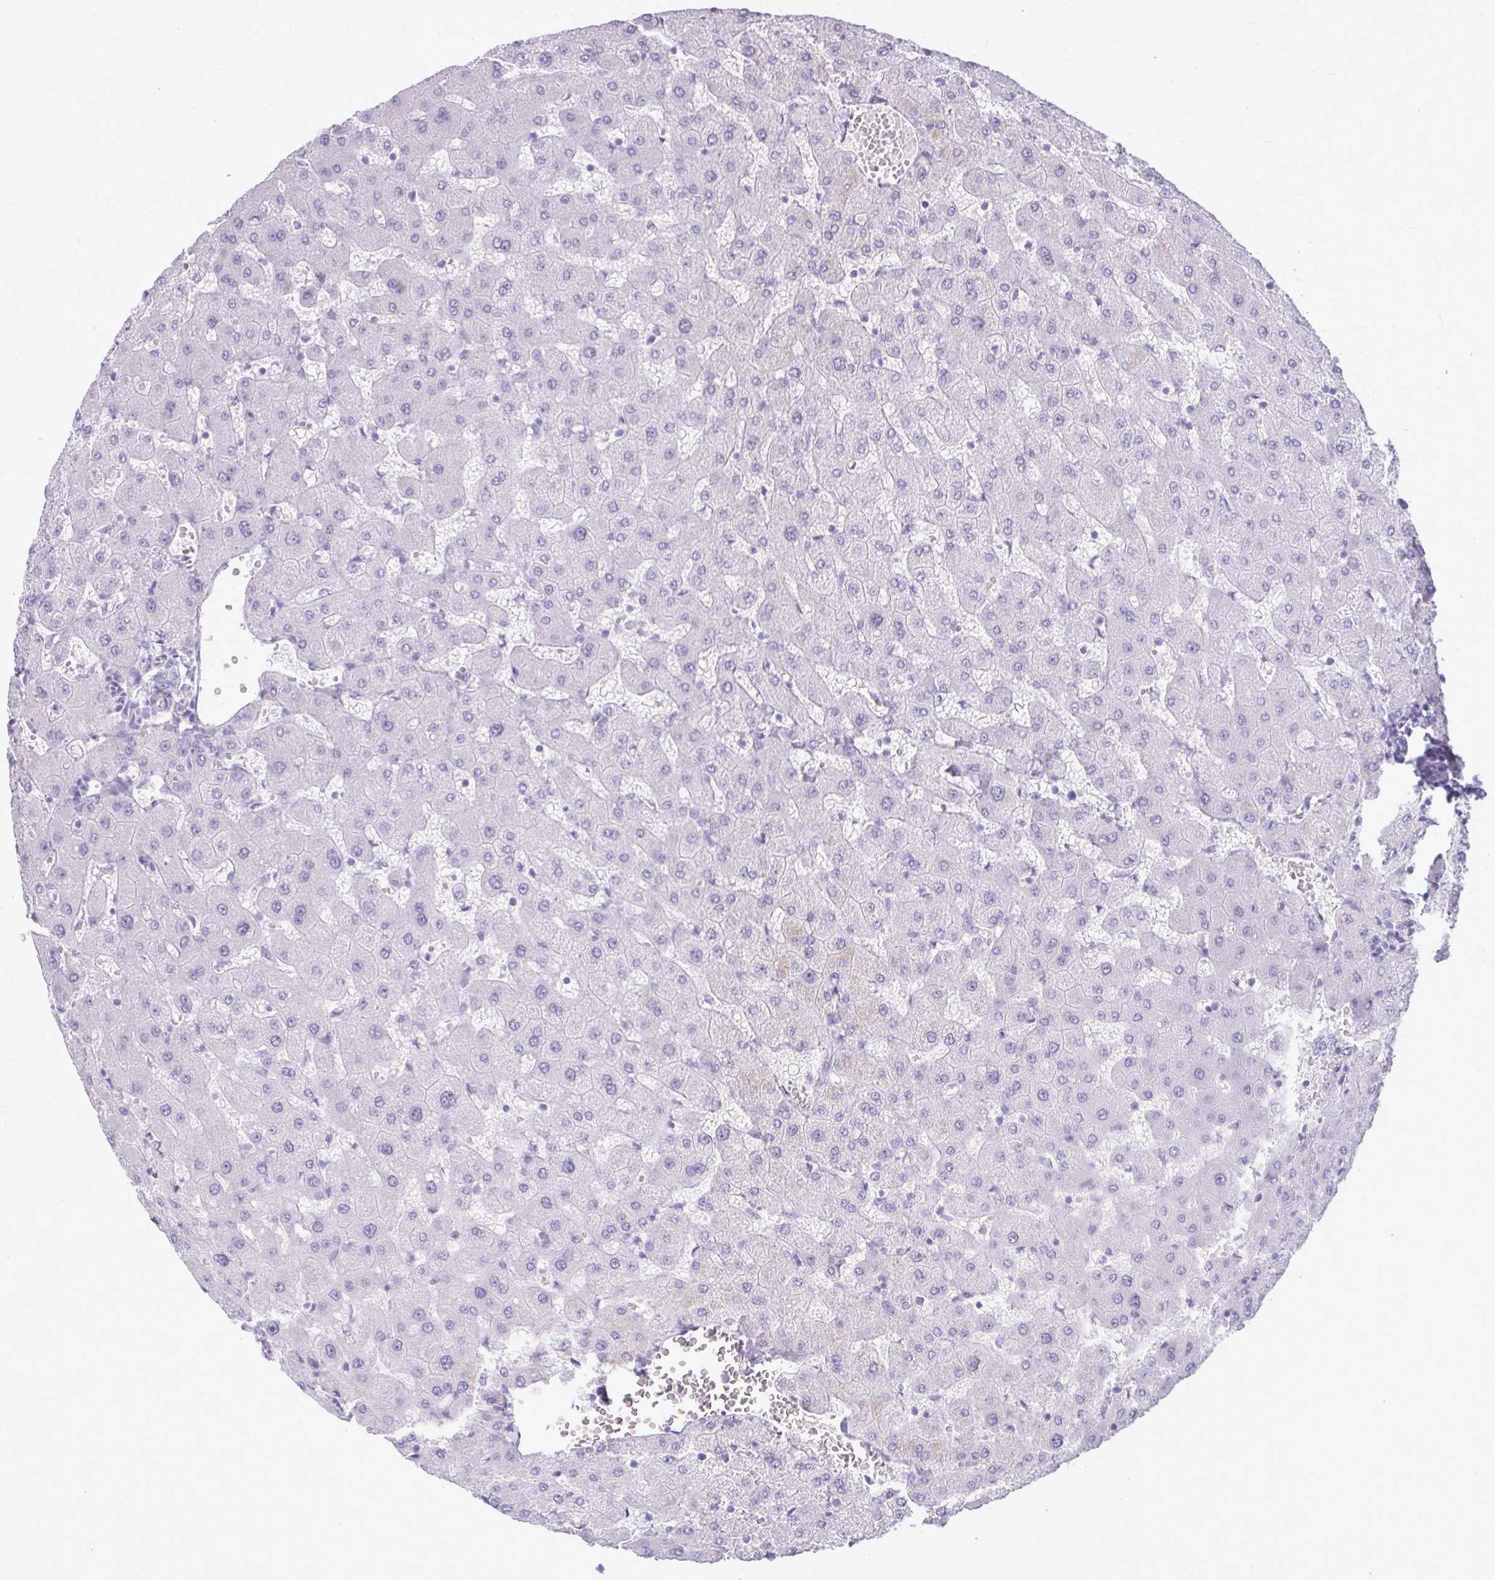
{"staining": {"intensity": "negative", "quantity": "none", "location": "none"}, "tissue": "liver", "cell_type": "Cholangiocytes", "image_type": "normal", "snomed": [{"axis": "morphology", "description": "Normal tissue, NOS"}, {"axis": "topography", "description": "Liver"}], "caption": "High magnification brightfield microscopy of normal liver stained with DAB (brown) and counterstained with hematoxylin (blue): cholangiocytes show no significant expression. Nuclei are stained in blue.", "gene": "KRT5", "patient": {"sex": "female", "age": 63}}